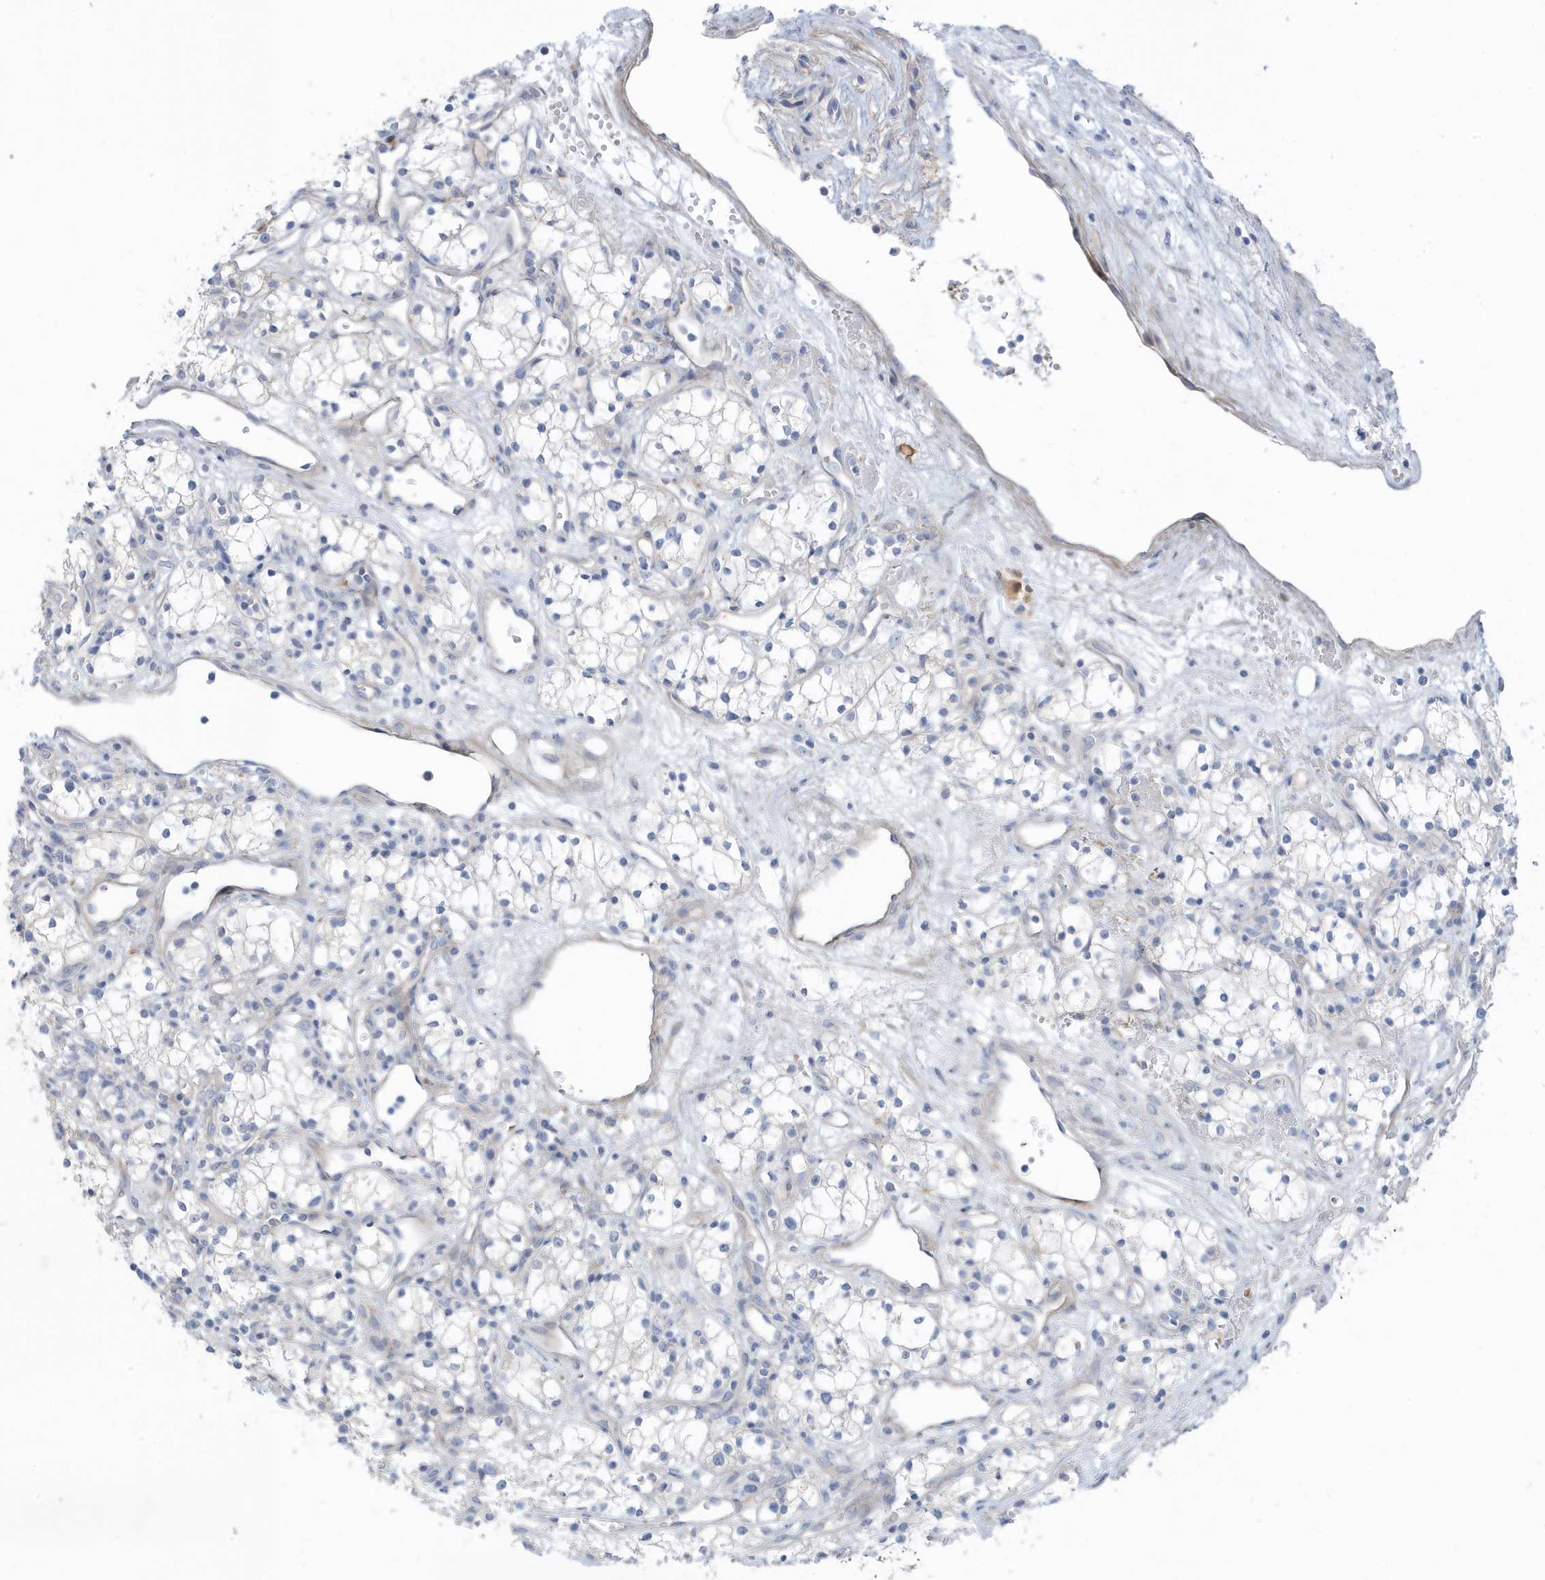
{"staining": {"intensity": "negative", "quantity": "none", "location": "none"}, "tissue": "renal cancer", "cell_type": "Tumor cells", "image_type": "cancer", "snomed": [{"axis": "morphology", "description": "Adenocarcinoma, NOS"}, {"axis": "topography", "description": "Kidney"}], "caption": "High magnification brightfield microscopy of renal adenocarcinoma stained with DAB (brown) and counterstained with hematoxylin (blue): tumor cells show no significant expression. Nuclei are stained in blue.", "gene": "ATP13A5", "patient": {"sex": "male", "age": 59}}